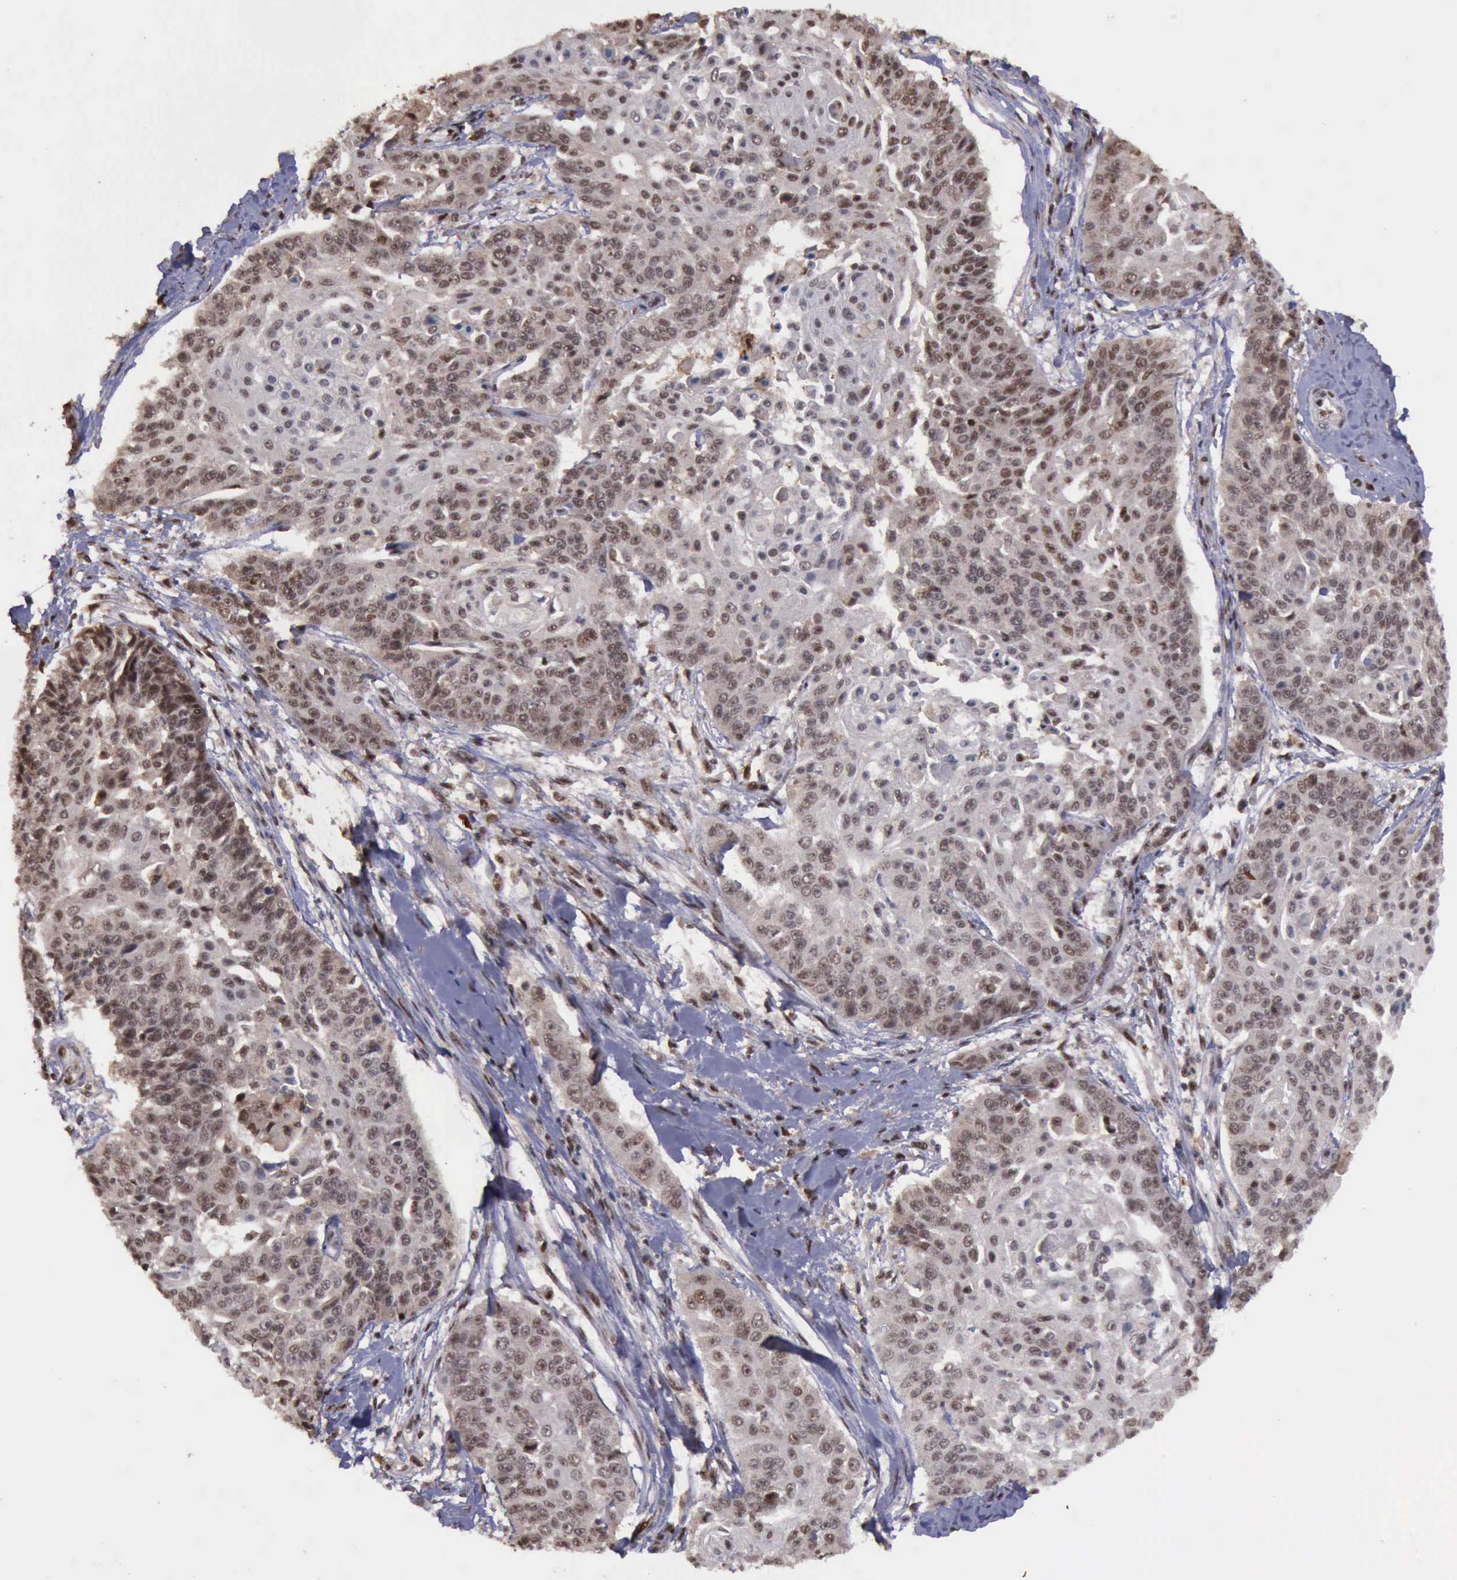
{"staining": {"intensity": "moderate", "quantity": "25%-75%", "location": "cytoplasmic/membranous,nuclear"}, "tissue": "cervical cancer", "cell_type": "Tumor cells", "image_type": "cancer", "snomed": [{"axis": "morphology", "description": "Squamous cell carcinoma, NOS"}, {"axis": "topography", "description": "Cervix"}], "caption": "Tumor cells display moderate cytoplasmic/membranous and nuclear expression in about 25%-75% of cells in cervical squamous cell carcinoma. The protein is stained brown, and the nuclei are stained in blue (DAB (3,3'-diaminobenzidine) IHC with brightfield microscopy, high magnification).", "gene": "TRMT2A", "patient": {"sex": "female", "age": 64}}